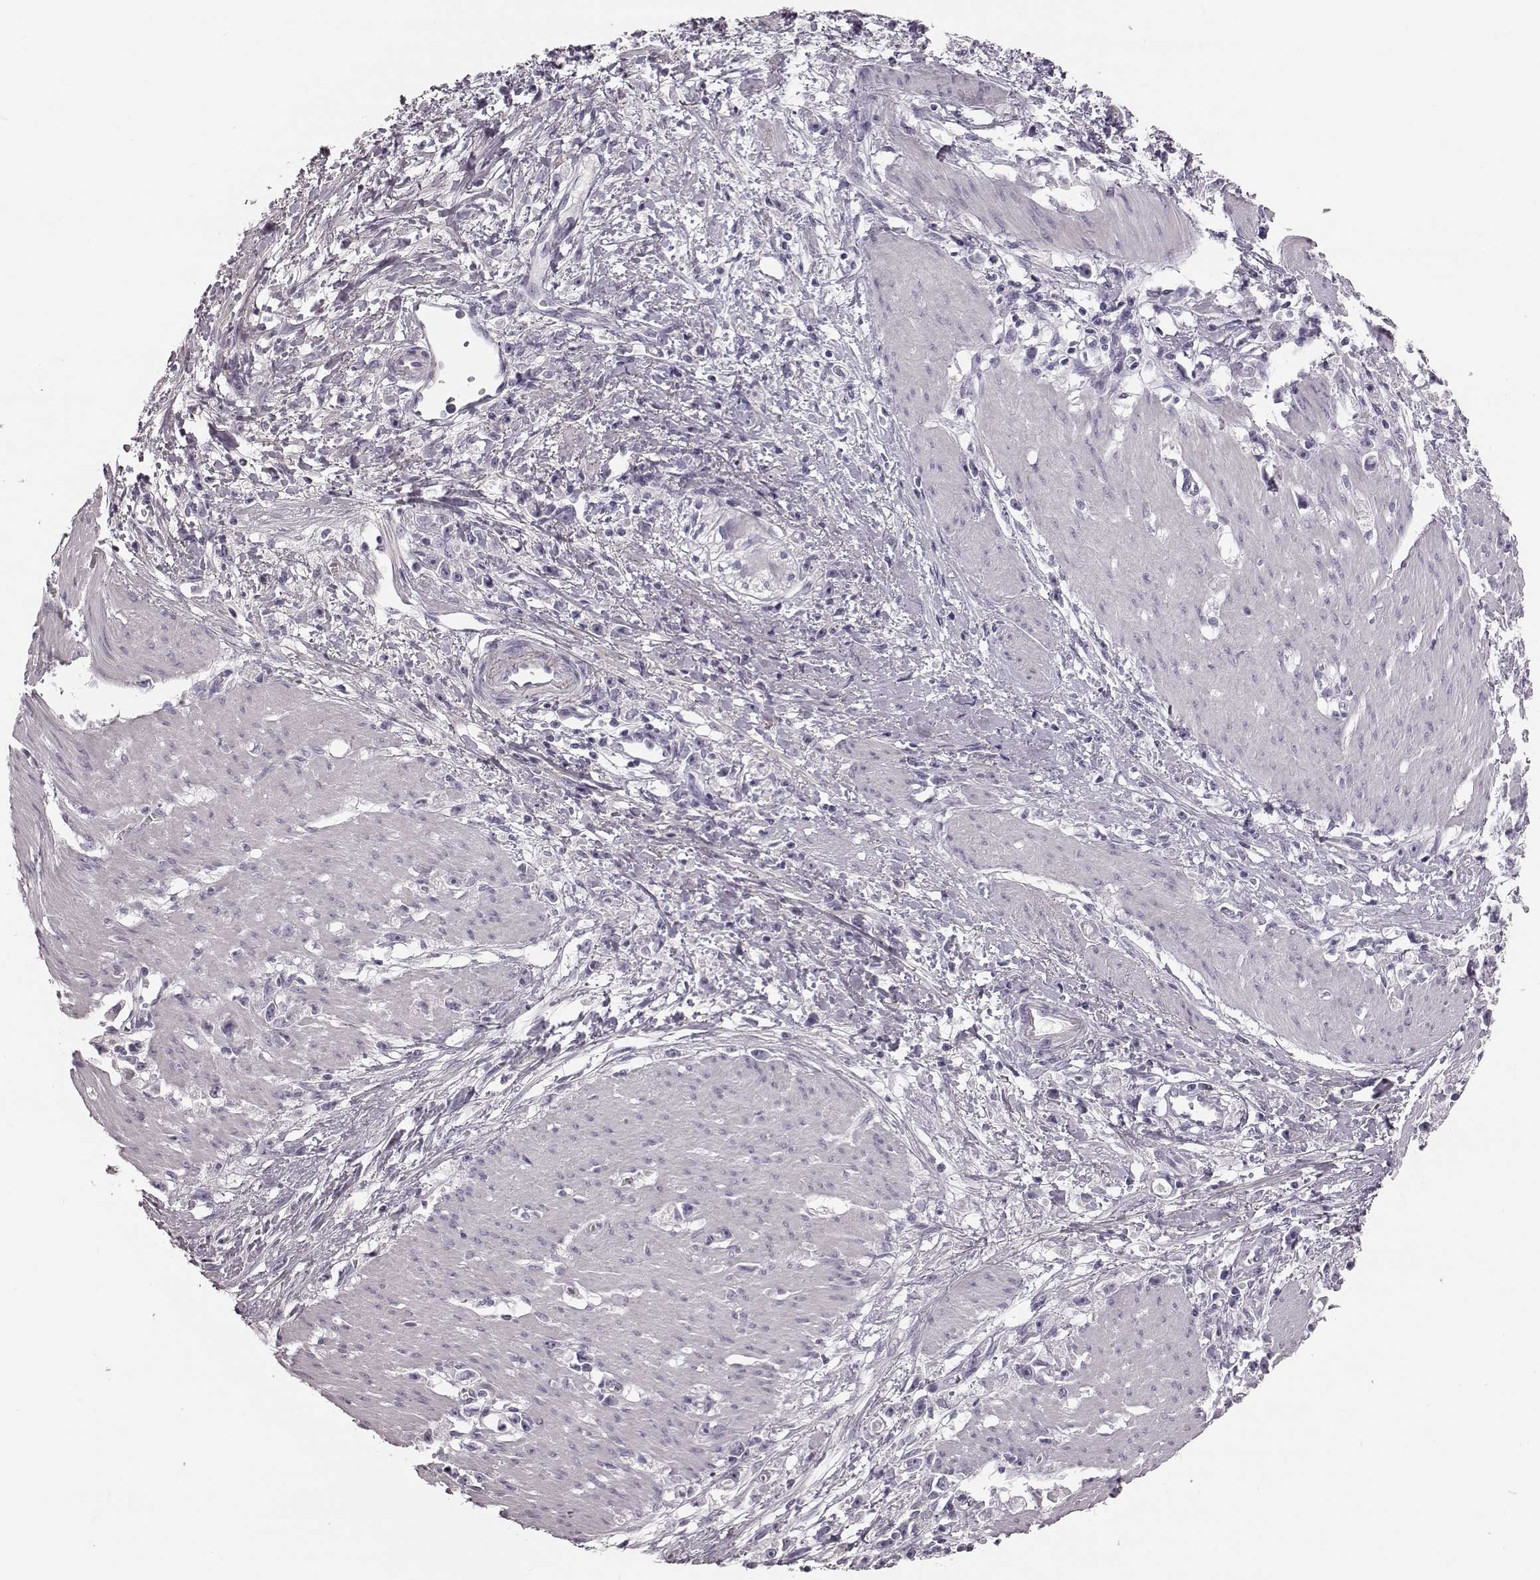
{"staining": {"intensity": "negative", "quantity": "none", "location": "none"}, "tissue": "stomach cancer", "cell_type": "Tumor cells", "image_type": "cancer", "snomed": [{"axis": "morphology", "description": "Adenocarcinoma, NOS"}, {"axis": "topography", "description": "Stomach"}], "caption": "Tumor cells show no significant protein expression in stomach cancer (adenocarcinoma). (DAB immunohistochemistry, high magnification).", "gene": "ZNF433", "patient": {"sex": "female", "age": 59}}